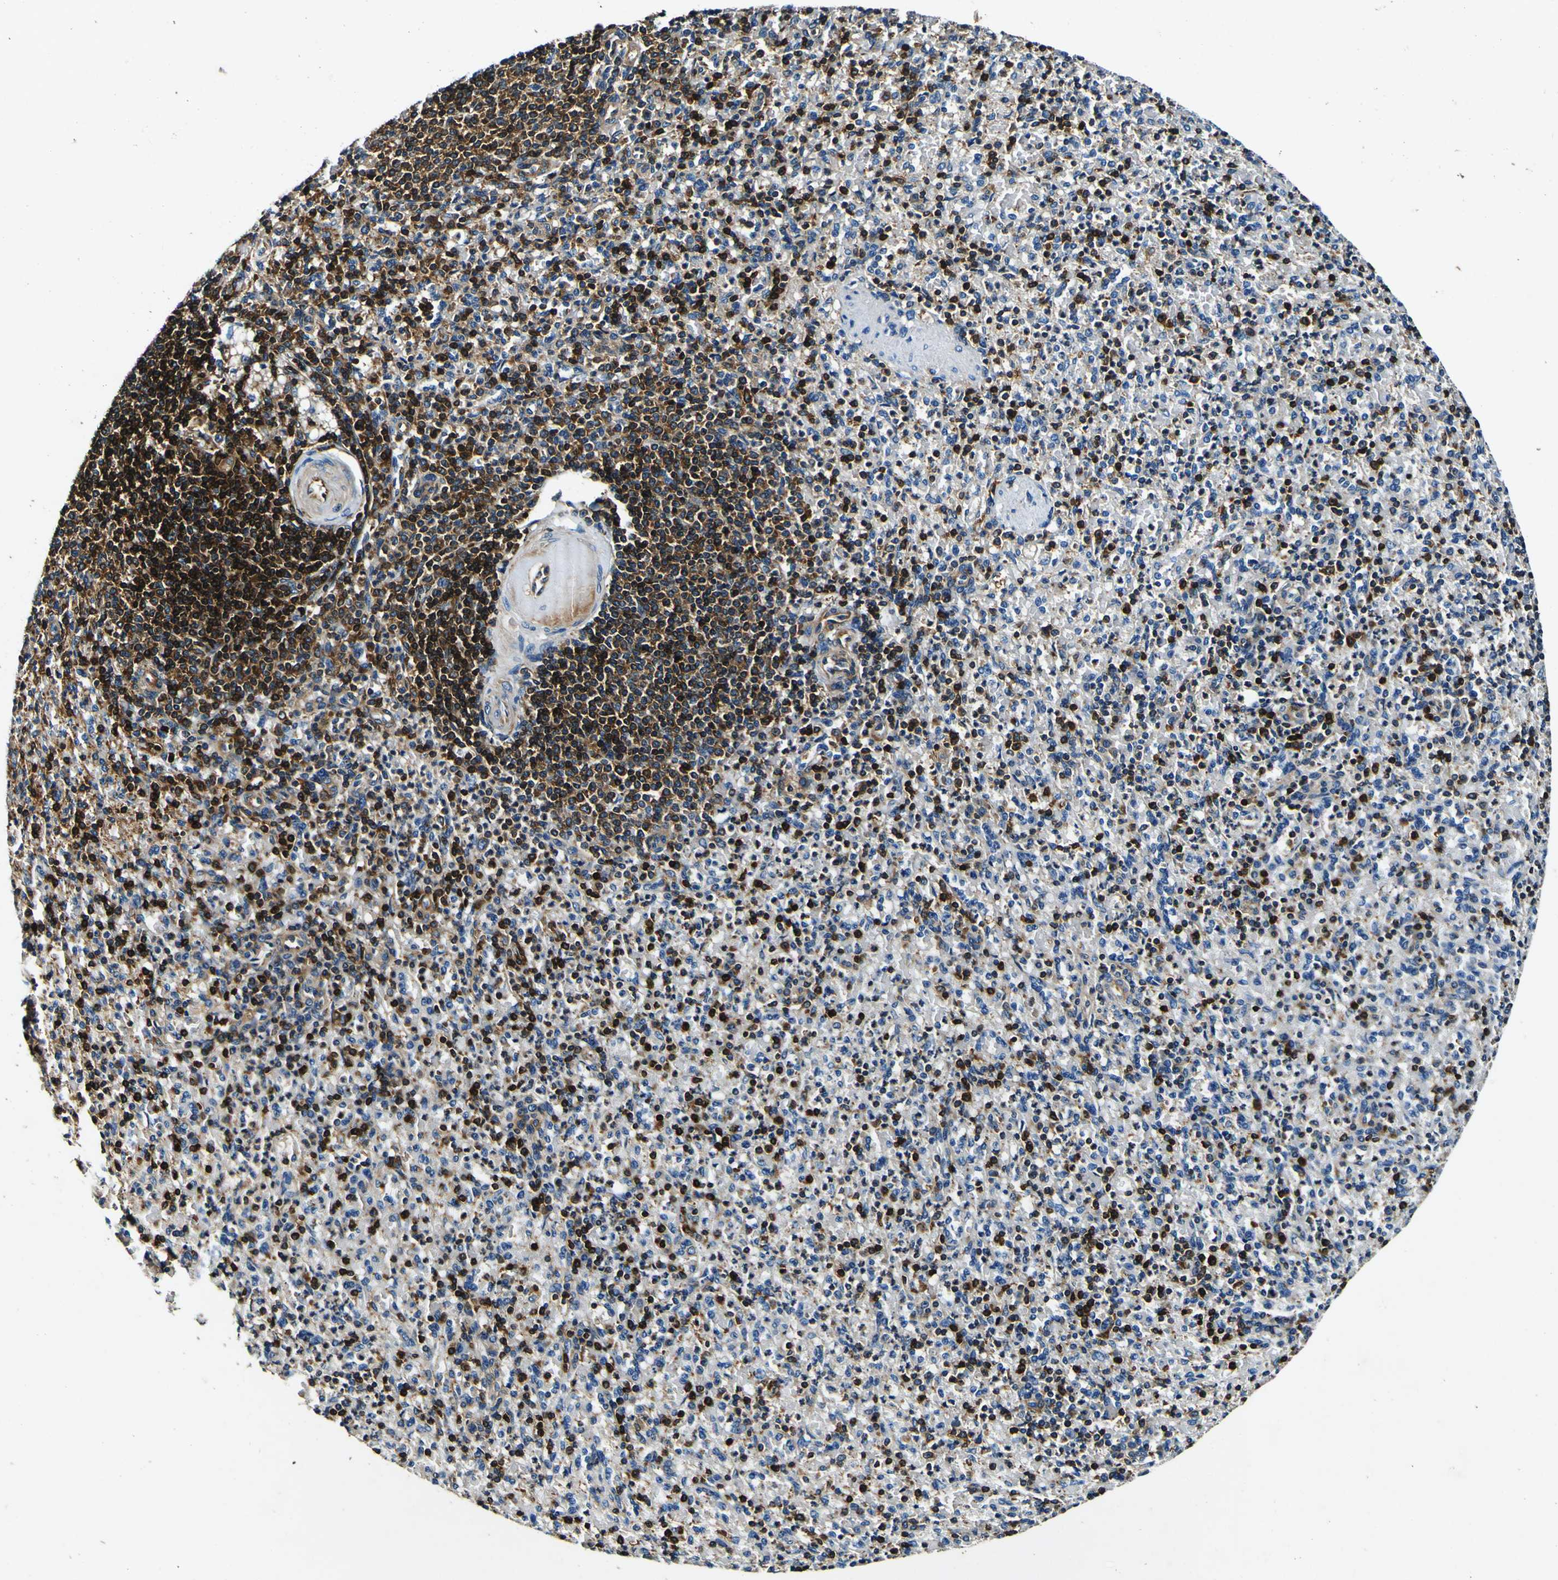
{"staining": {"intensity": "strong", "quantity": "25%-75%", "location": "cytoplasmic/membranous"}, "tissue": "spleen", "cell_type": "Cells in red pulp", "image_type": "normal", "snomed": [{"axis": "morphology", "description": "Normal tissue, NOS"}, {"axis": "topography", "description": "Spleen"}], "caption": "Immunohistochemistry (DAB (3,3'-diaminobenzidine)) staining of benign spleen shows strong cytoplasmic/membranous protein staining in about 25%-75% of cells in red pulp. The staining was performed using DAB, with brown indicating positive protein expression. Nuclei are stained blue with hematoxylin.", "gene": "RHOT2", "patient": {"sex": "female", "age": 74}}